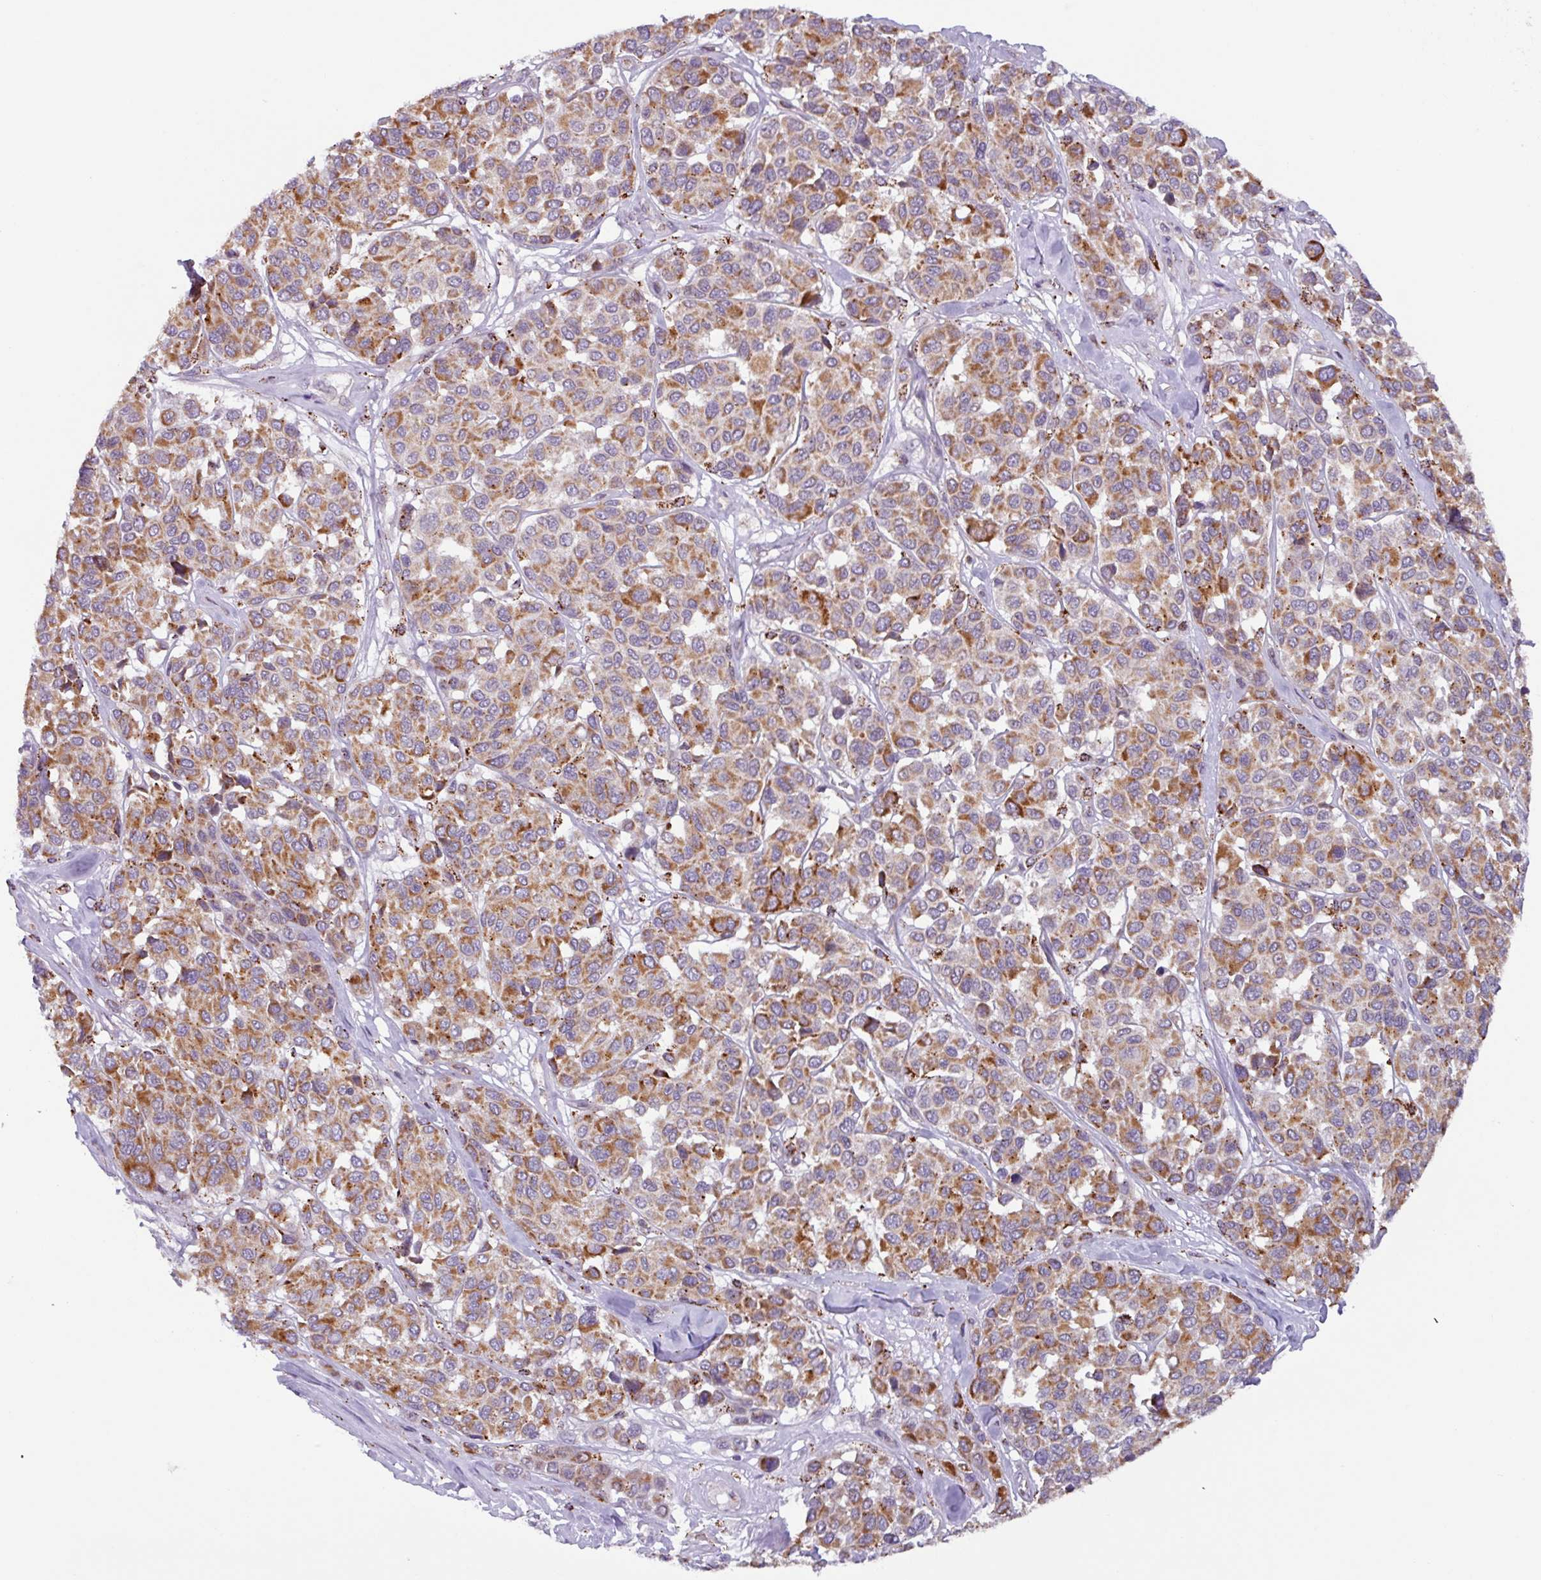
{"staining": {"intensity": "moderate", "quantity": ">75%", "location": "cytoplasmic/membranous"}, "tissue": "melanoma", "cell_type": "Tumor cells", "image_type": "cancer", "snomed": [{"axis": "morphology", "description": "Malignant melanoma, NOS"}, {"axis": "topography", "description": "Skin"}], "caption": "Immunohistochemistry (IHC) staining of melanoma, which exhibits medium levels of moderate cytoplasmic/membranous expression in about >75% of tumor cells indicating moderate cytoplasmic/membranous protein staining. The staining was performed using DAB (brown) for protein detection and nuclei were counterstained in hematoxylin (blue).", "gene": "AKIRIN1", "patient": {"sex": "female", "age": 66}}